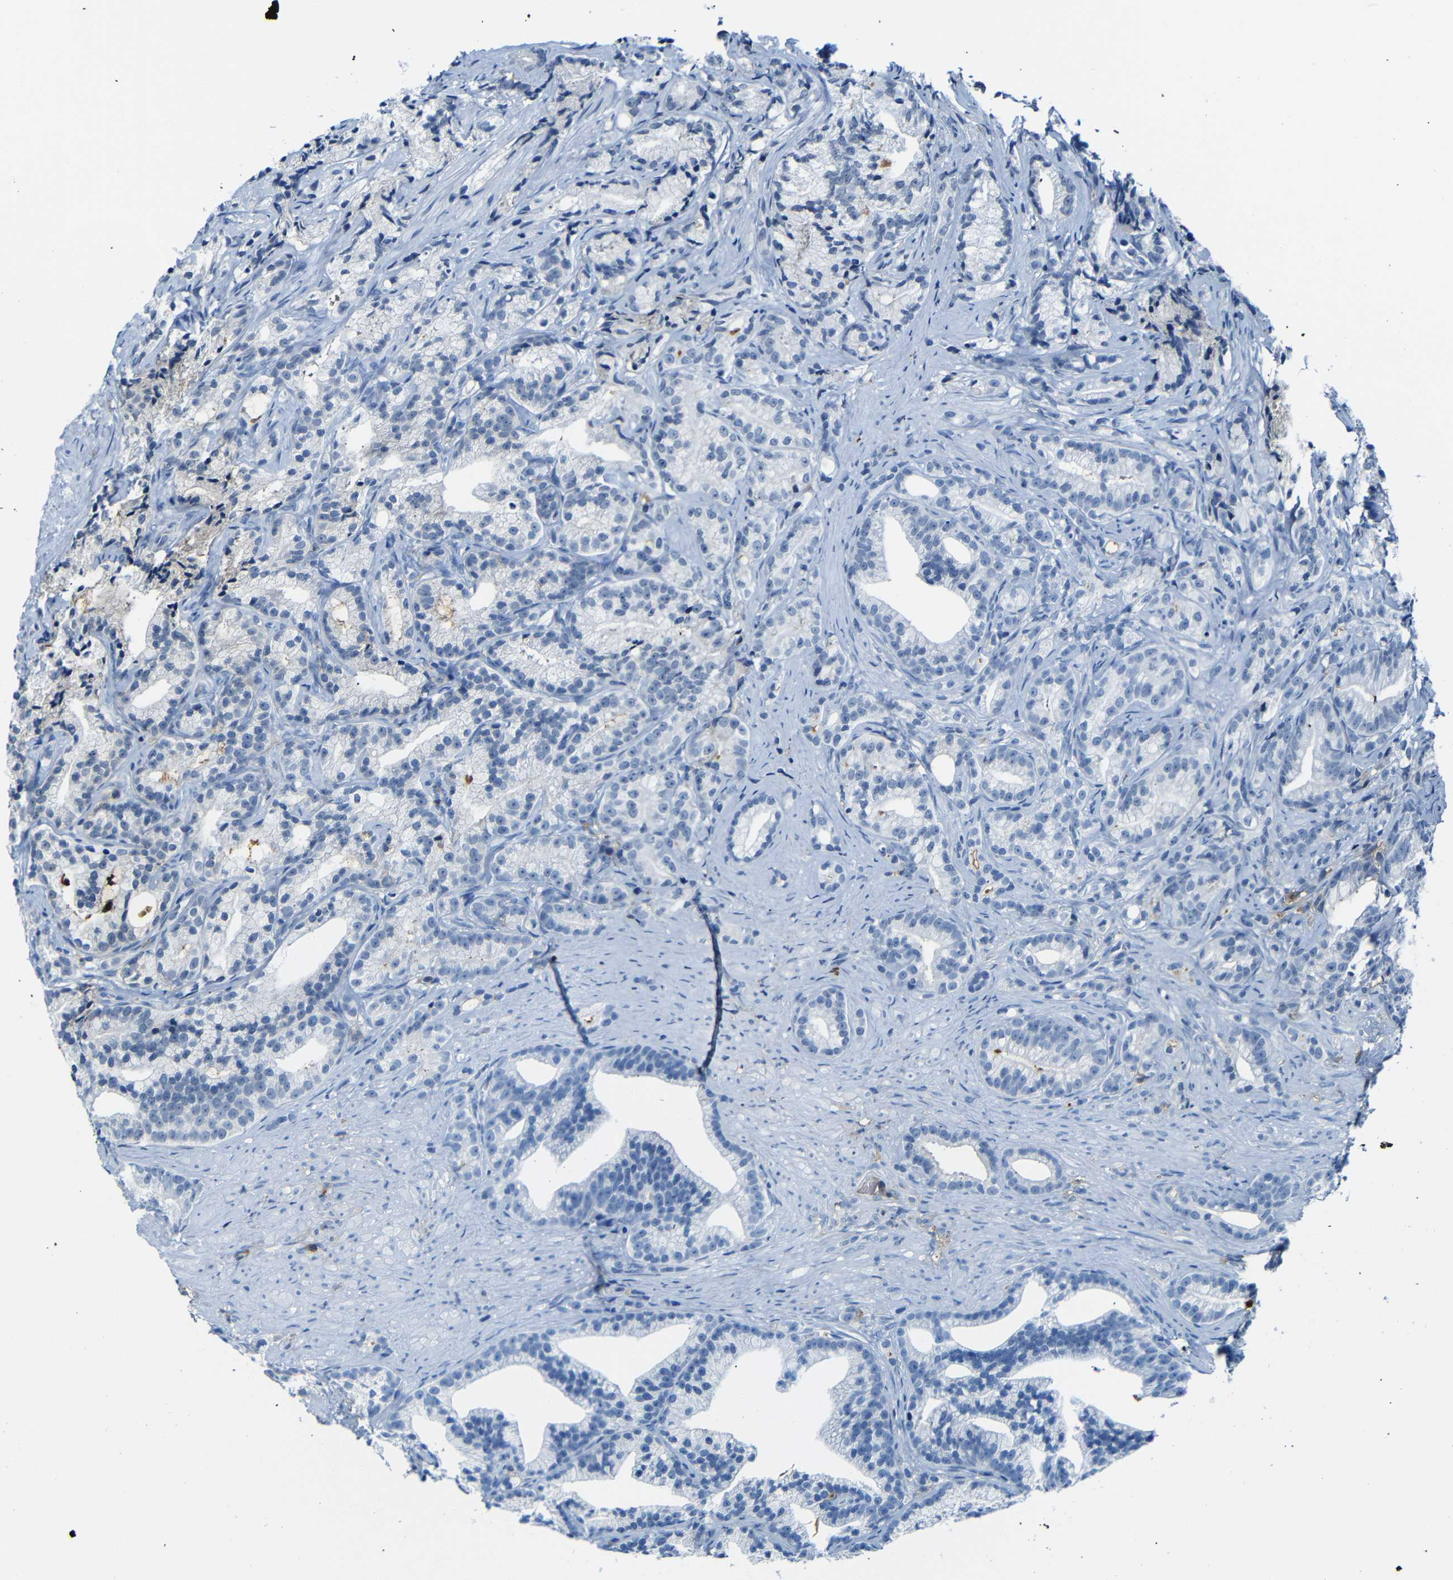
{"staining": {"intensity": "negative", "quantity": "none", "location": "none"}, "tissue": "prostate cancer", "cell_type": "Tumor cells", "image_type": "cancer", "snomed": [{"axis": "morphology", "description": "Adenocarcinoma, Low grade"}, {"axis": "topography", "description": "Prostate"}], "caption": "This is a photomicrograph of IHC staining of prostate cancer (adenocarcinoma (low-grade)), which shows no positivity in tumor cells.", "gene": "SERPINA1", "patient": {"sex": "male", "age": 89}}